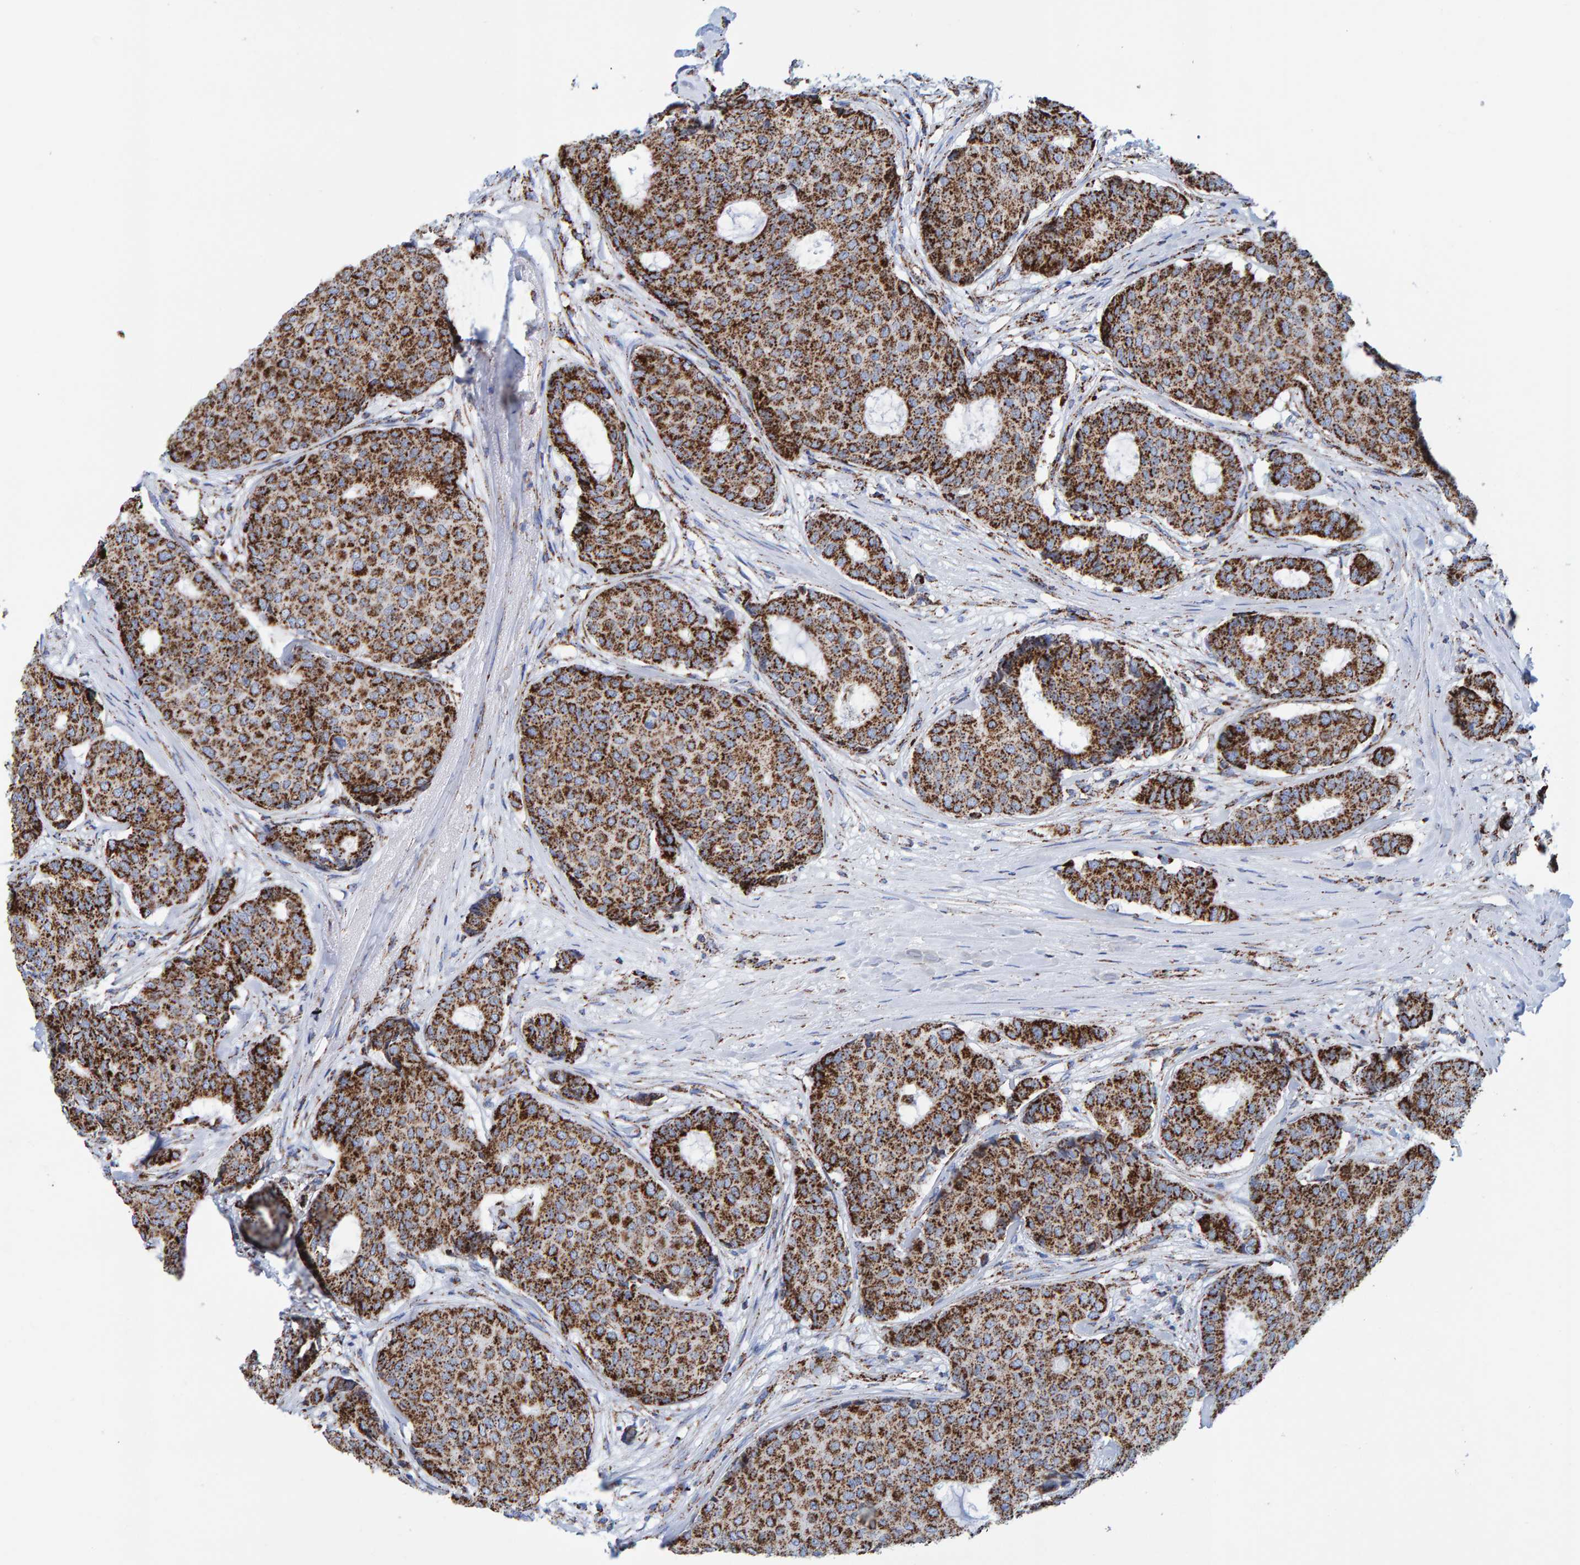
{"staining": {"intensity": "strong", "quantity": ">75%", "location": "cytoplasmic/membranous"}, "tissue": "breast cancer", "cell_type": "Tumor cells", "image_type": "cancer", "snomed": [{"axis": "morphology", "description": "Duct carcinoma"}, {"axis": "topography", "description": "Breast"}], "caption": "There is high levels of strong cytoplasmic/membranous staining in tumor cells of breast intraductal carcinoma, as demonstrated by immunohistochemical staining (brown color).", "gene": "ENSG00000262660", "patient": {"sex": "female", "age": 75}}